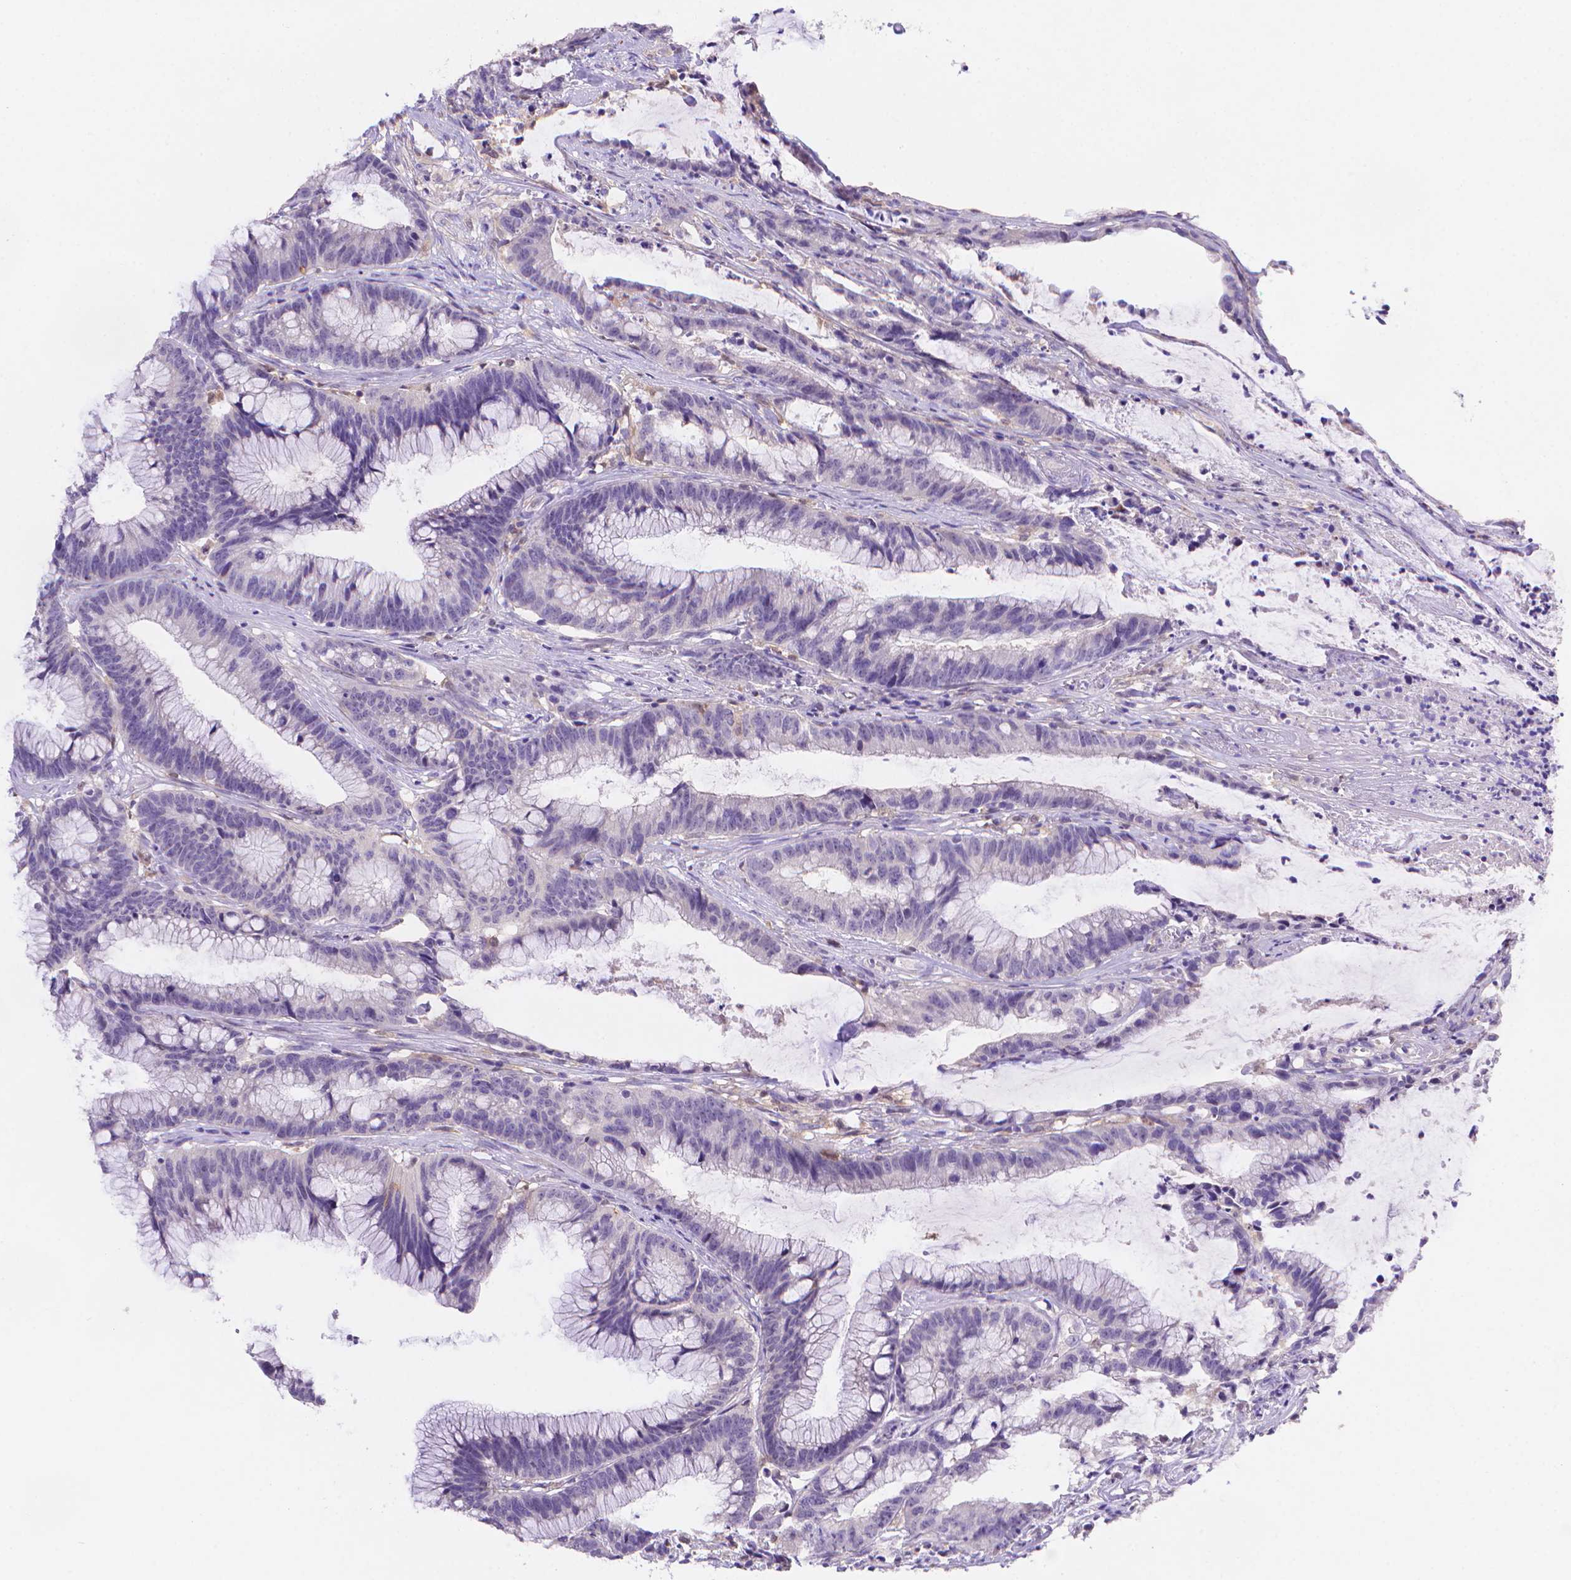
{"staining": {"intensity": "negative", "quantity": "none", "location": "none"}, "tissue": "colorectal cancer", "cell_type": "Tumor cells", "image_type": "cancer", "snomed": [{"axis": "morphology", "description": "Adenocarcinoma, NOS"}, {"axis": "topography", "description": "Colon"}], "caption": "Immunohistochemistry (IHC) of adenocarcinoma (colorectal) exhibits no expression in tumor cells.", "gene": "FGD2", "patient": {"sex": "female", "age": 78}}